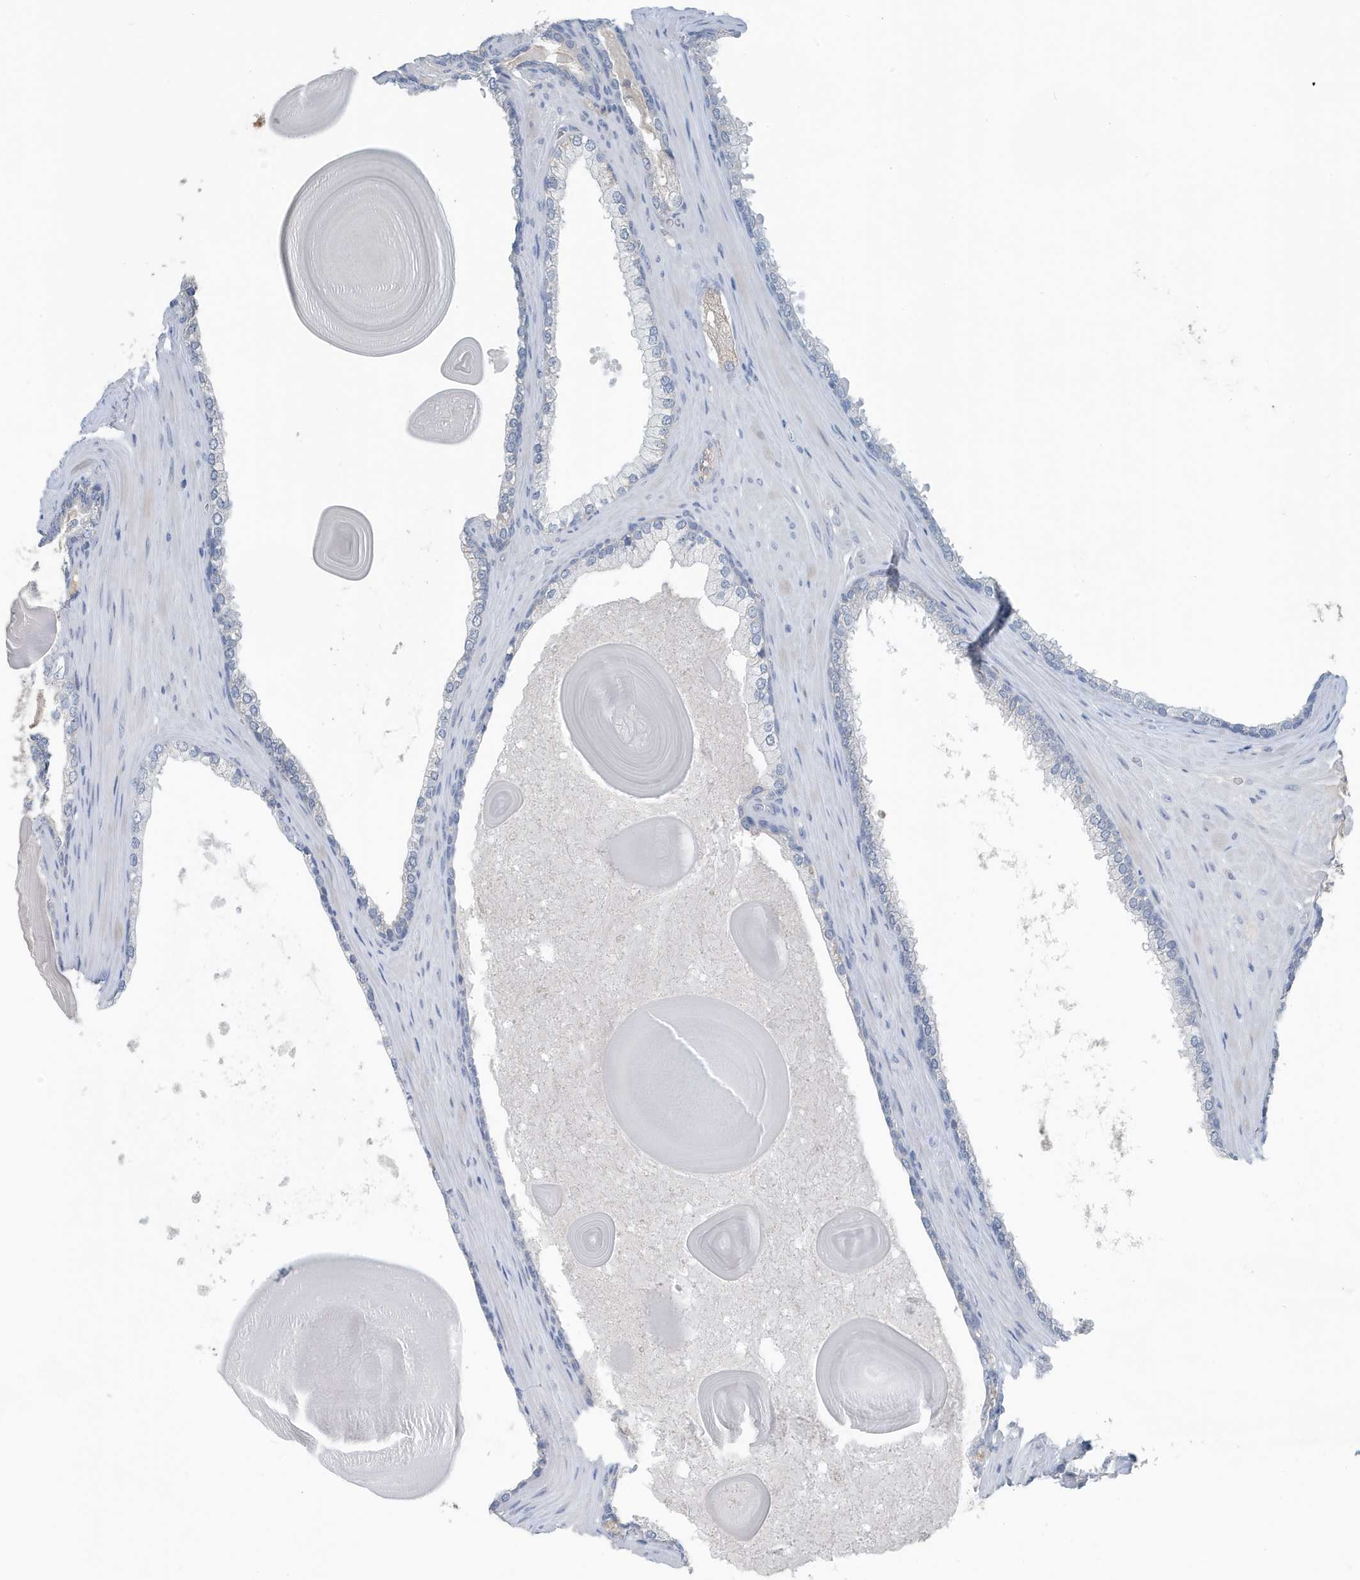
{"staining": {"intensity": "negative", "quantity": "none", "location": "none"}, "tissue": "prostate cancer", "cell_type": "Tumor cells", "image_type": "cancer", "snomed": [{"axis": "morphology", "description": "Adenocarcinoma, Low grade"}, {"axis": "topography", "description": "Prostate"}], "caption": "Immunohistochemistry (IHC) micrograph of neoplastic tissue: human prostate cancer (adenocarcinoma (low-grade)) stained with DAB (3,3'-diaminobenzidine) displays no significant protein staining in tumor cells.", "gene": "UGT2B4", "patient": {"sex": "male", "age": 70}}